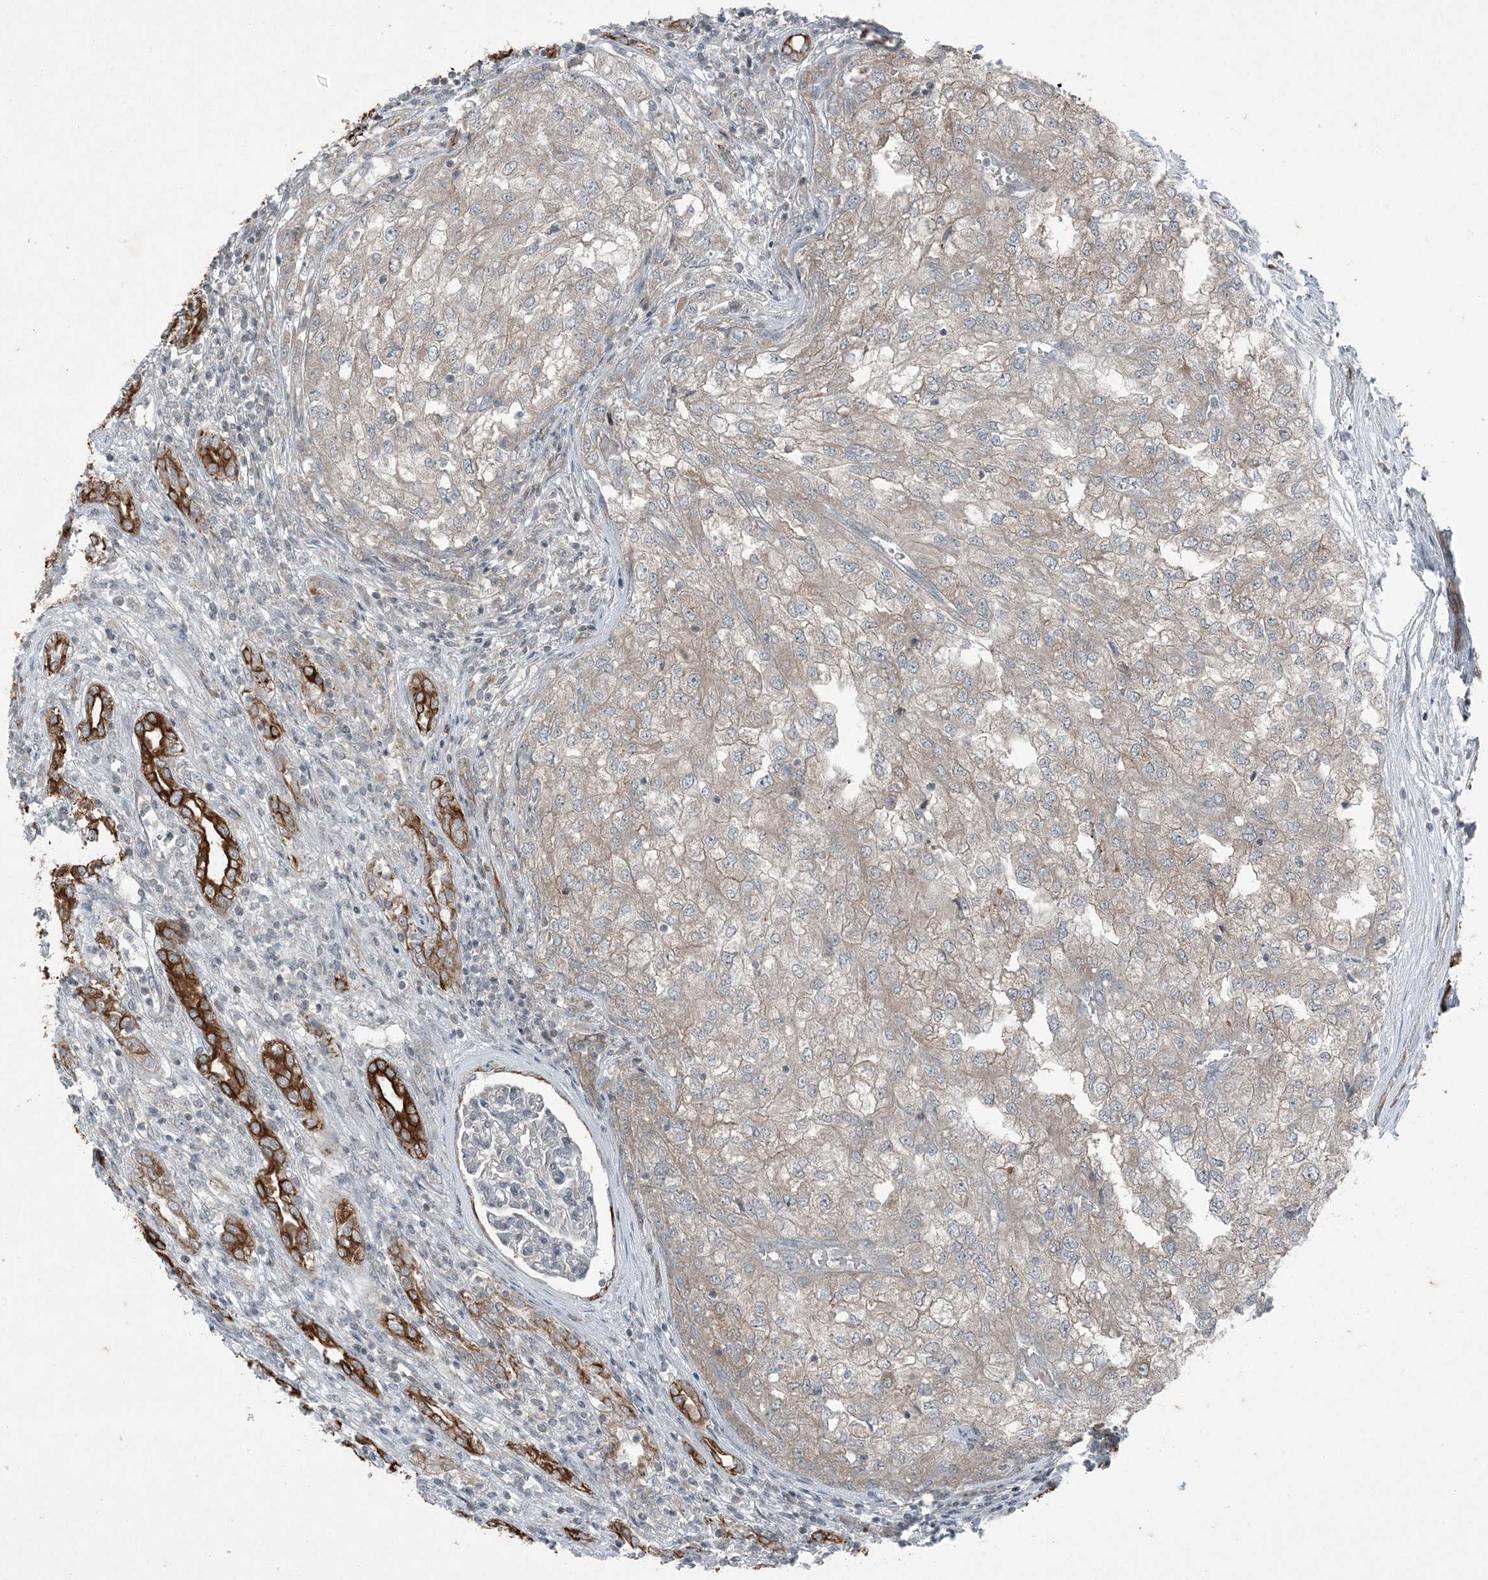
{"staining": {"intensity": "moderate", "quantity": "<25%", "location": "cytoplasmic/membranous"}, "tissue": "renal cancer", "cell_type": "Tumor cells", "image_type": "cancer", "snomed": [{"axis": "morphology", "description": "Adenocarcinoma, NOS"}, {"axis": "topography", "description": "Kidney"}], "caption": "Approximately <25% of tumor cells in human adenocarcinoma (renal) show moderate cytoplasmic/membranous protein expression as visualized by brown immunohistochemical staining.", "gene": "PC", "patient": {"sex": "female", "age": 54}}